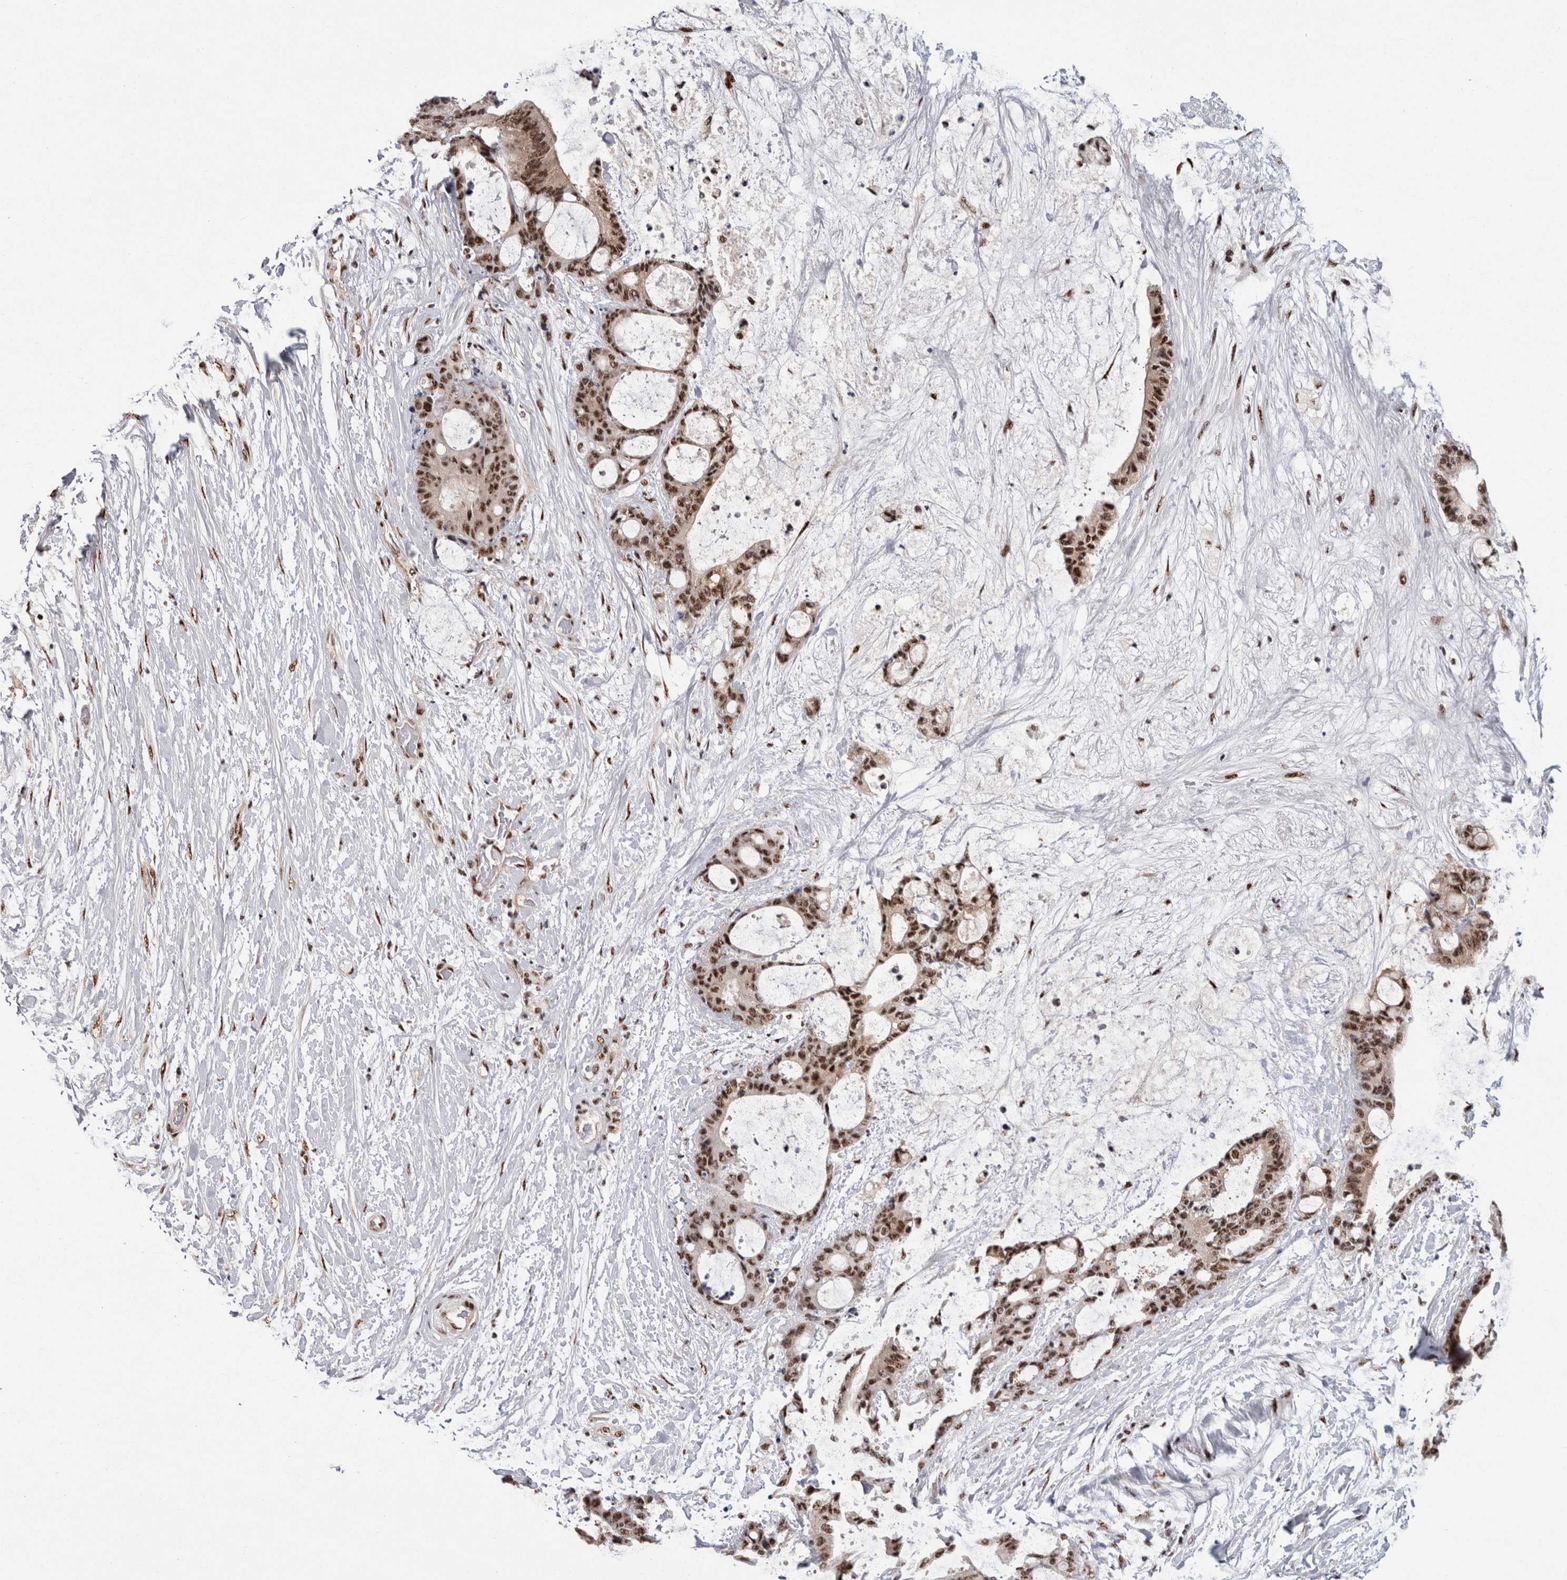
{"staining": {"intensity": "moderate", "quantity": ">75%", "location": "nuclear"}, "tissue": "liver cancer", "cell_type": "Tumor cells", "image_type": "cancer", "snomed": [{"axis": "morphology", "description": "Cholangiocarcinoma"}, {"axis": "topography", "description": "Liver"}], "caption": "A high-resolution image shows IHC staining of liver cancer, which reveals moderate nuclear positivity in about >75% of tumor cells.", "gene": "MKNK1", "patient": {"sex": "female", "age": 73}}